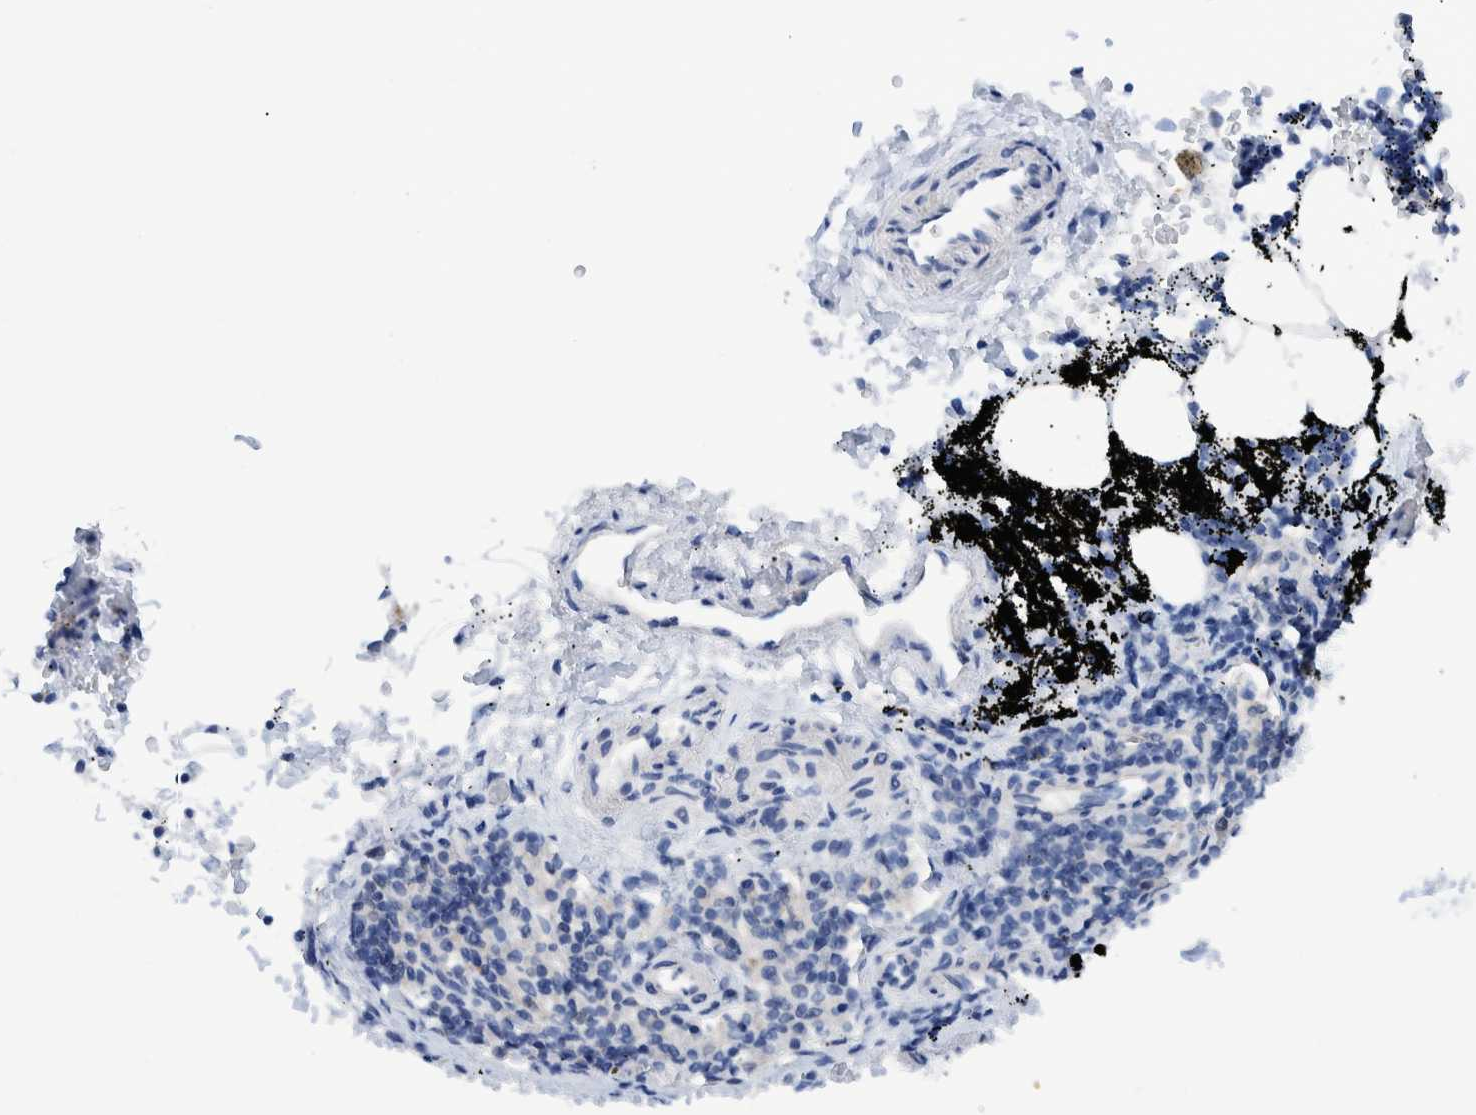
{"staining": {"intensity": "negative", "quantity": "none", "location": "none"}, "tissue": "adipose tissue", "cell_type": "Adipocytes", "image_type": "normal", "snomed": [{"axis": "morphology", "description": "Normal tissue, NOS"}, {"axis": "topography", "description": "Cartilage tissue"}, {"axis": "topography", "description": "Lung"}], "caption": "This is a image of immunohistochemistry staining of benign adipose tissue, which shows no expression in adipocytes.", "gene": "KRT14", "patient": {"sex": "female", "age": 77}}